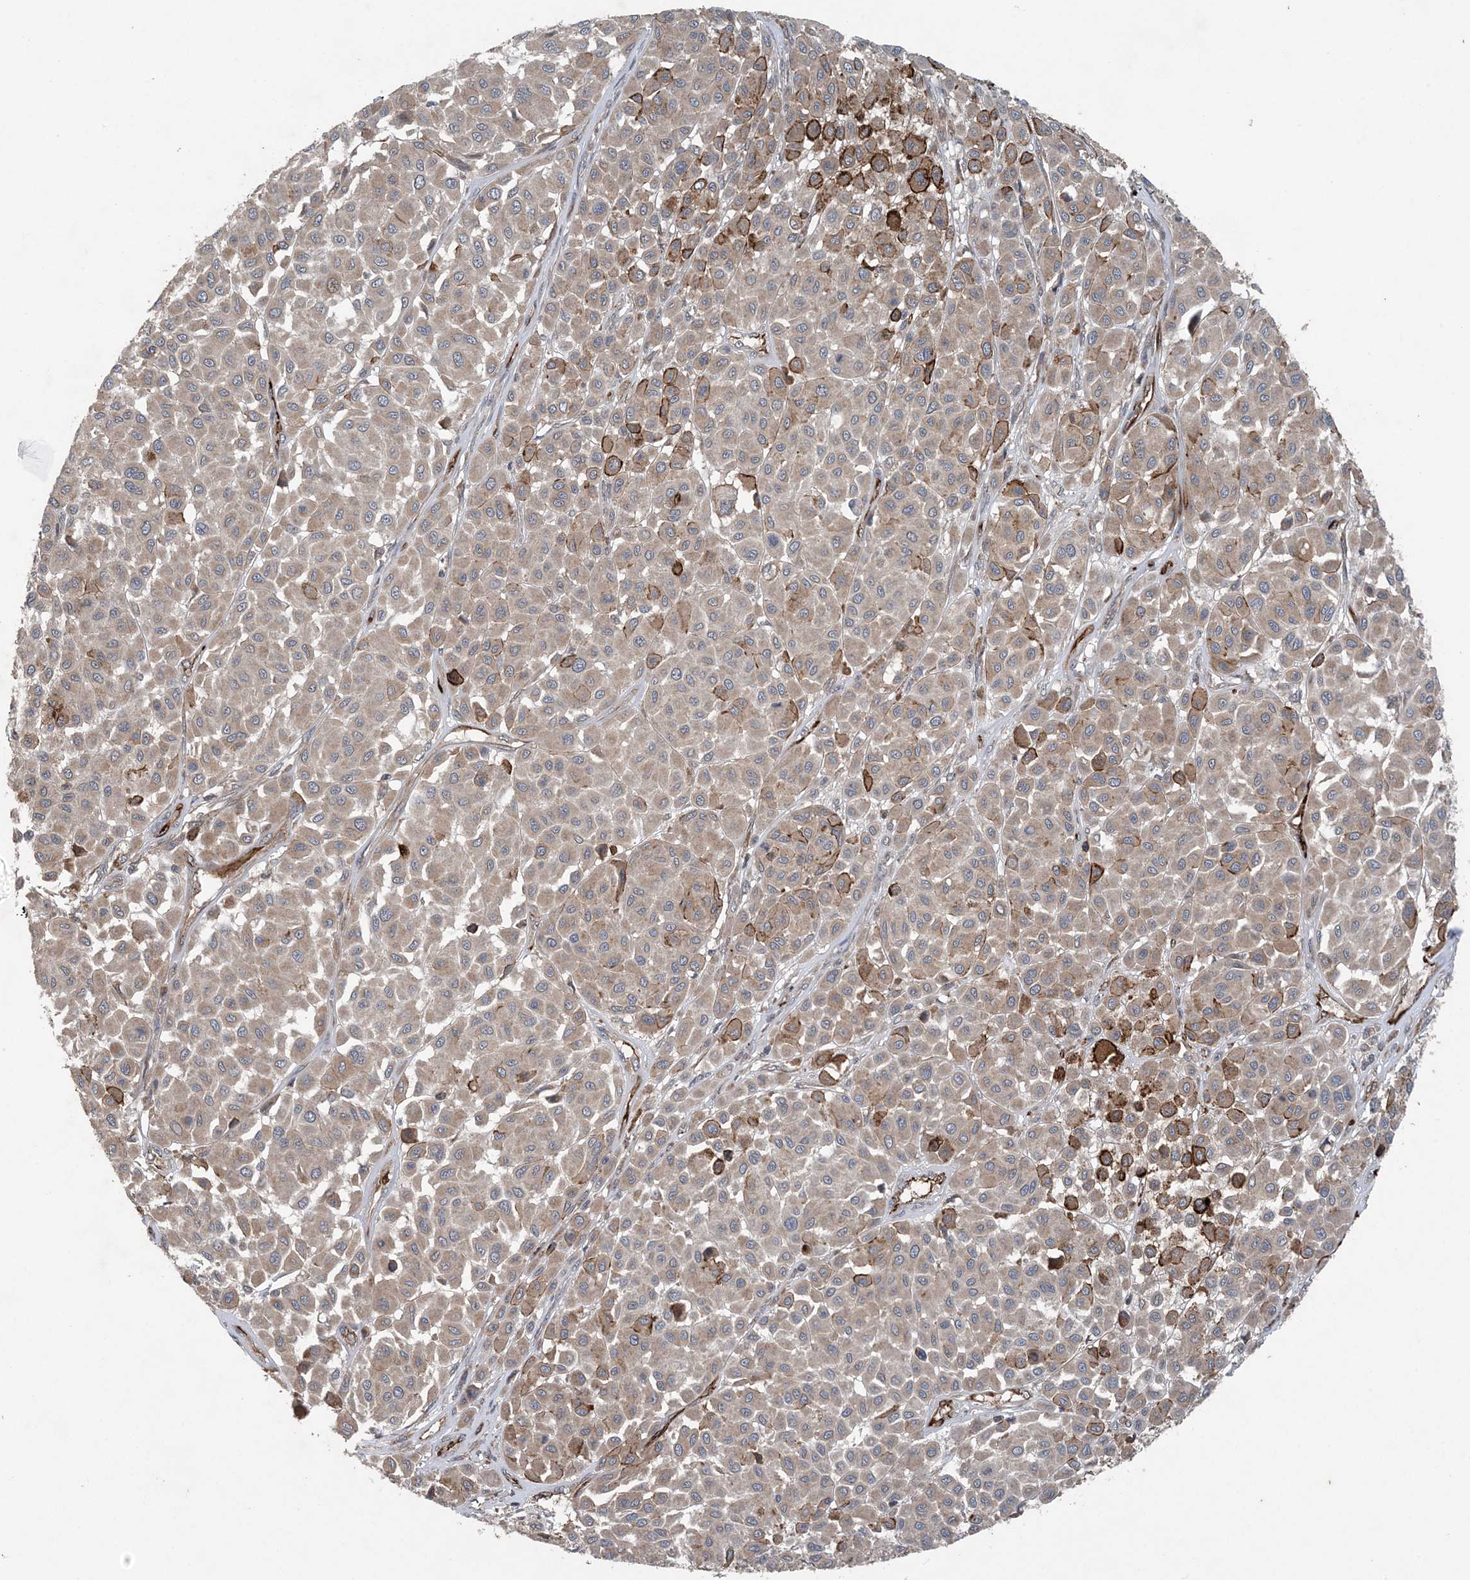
{"staining": {"intensity": "moderate", "quantity": "<25%", "location": "cytoplasmic/membranous"}, "tissue": "melanoma", "cell_type": "Tumor cells", "image_type": "cancer", "snomed": [{"axis": "morphology", "description": "Malignant melanoma, Metastatic site"}, {"axis": "topography", "description": "Soft tissue"}], "caption": "DAB (3,3'-diaminobenzidine) immunohistochemical staining of human melanoma exhibits moderate cytoplasmic/membranous protein staining in about <25% of tumor cells. Immunohistochemistry (ihc) stains the protein of interest in brown and the nuclei are stained blue.", "gene": "MYO9B", "patient": {"sex": "male", "age": 41}}